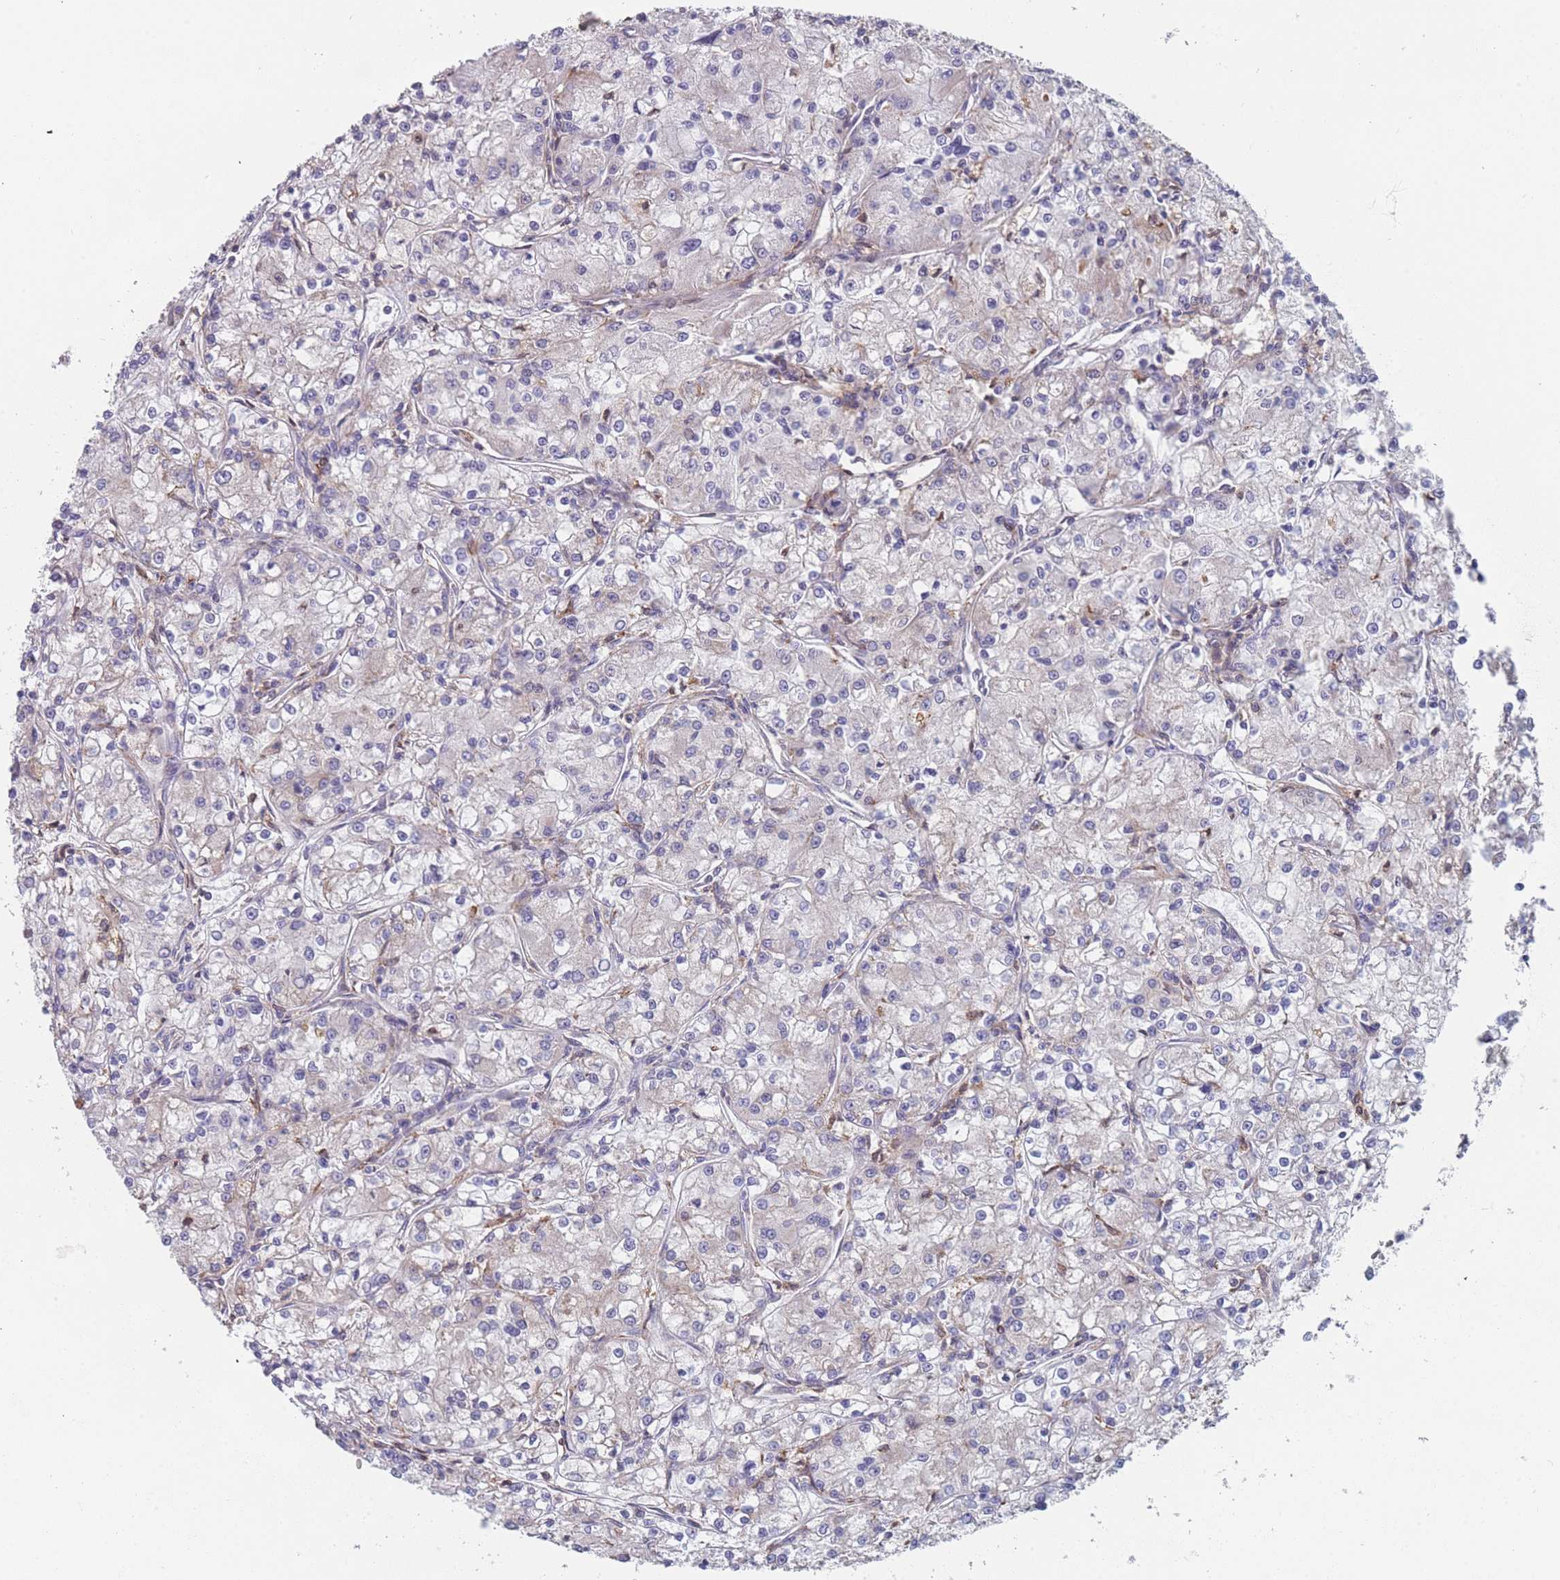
{"staining": {"intensity": "weak", "quantity": "25%-75%", "location": "cytoplasmic/membranous"}, "tissue": "renal cancer", "cell_type": "Tumor cells", "image_type": "cancer", "snomed": [{"axis": "morphology", "description": "Adenocarcinoma, NOS"}, {"axis": "topography", "description": "Kidney"}], "caption": "DAB immunohistochemical staining of human renal cancer (adenocarcinoma) shows weak cytoplasmic/membranous protein positivity in approximately 25%-75% of tumor cells. (brown staining indicates protein expression, while blue staining denotes nuclei).", "gene": "OR7C2", "patient": {"sex": "female", "age": 59}}